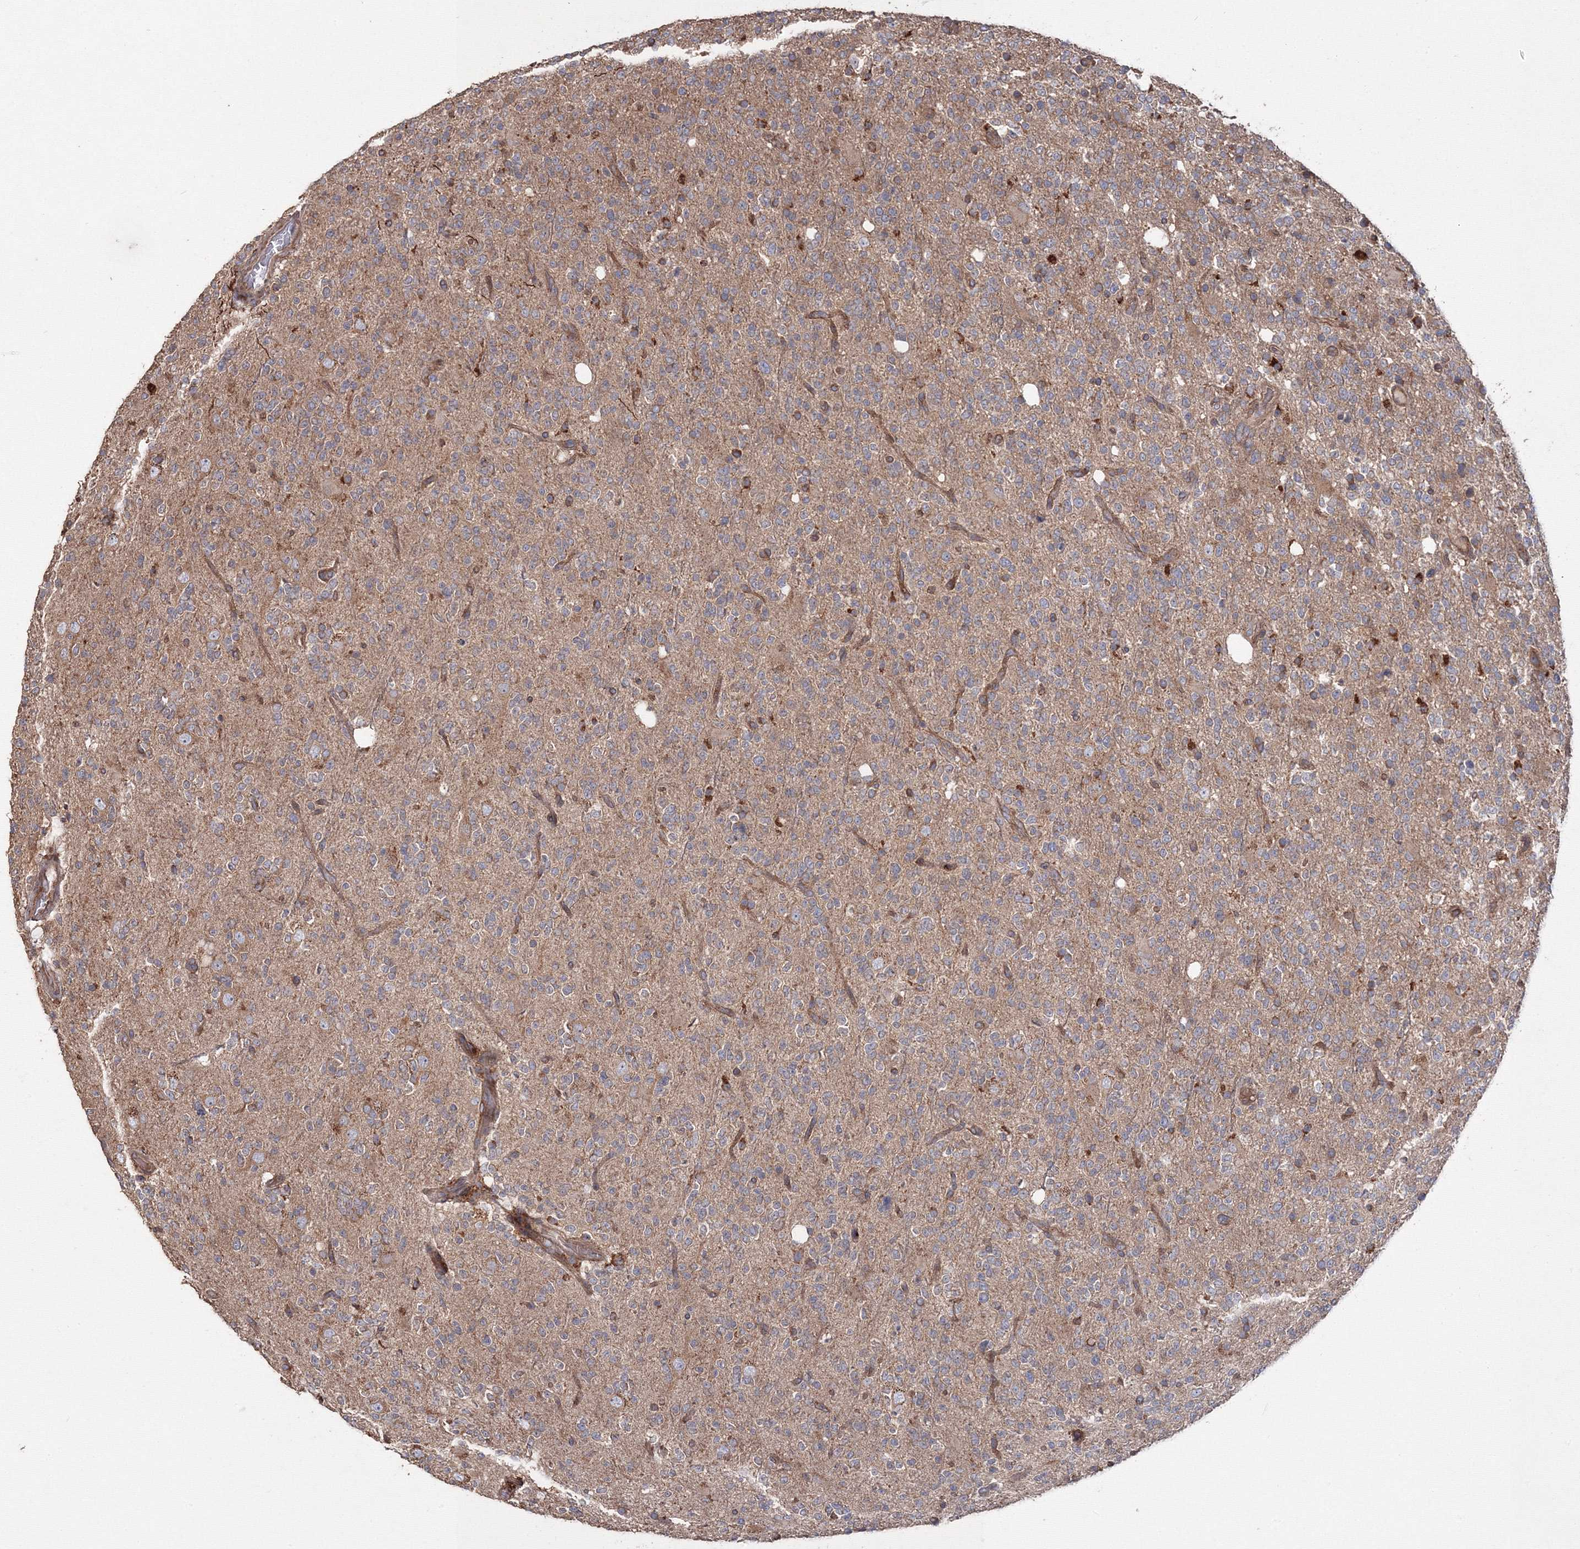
{"staining": {"intensity": "moderate", "quantity": ">75%", "location": "cytoplasmic/membranous"}, "tissue": "glioma", "cell_type": "Tumor cells", "image_type": "cancer", "snomed": [{"axis": "morphology", "description": "Glioma, malignant, High grade"}, {"axis": "topography", "description": "Brain"}], "caption": "Glioma stained for a protein (brown) reveals moderate cytoplasmic/membranous positive staining in about >75% of tumor cells.", "gene": "DDO", "patient": {"sex": "female", "age": 62}}